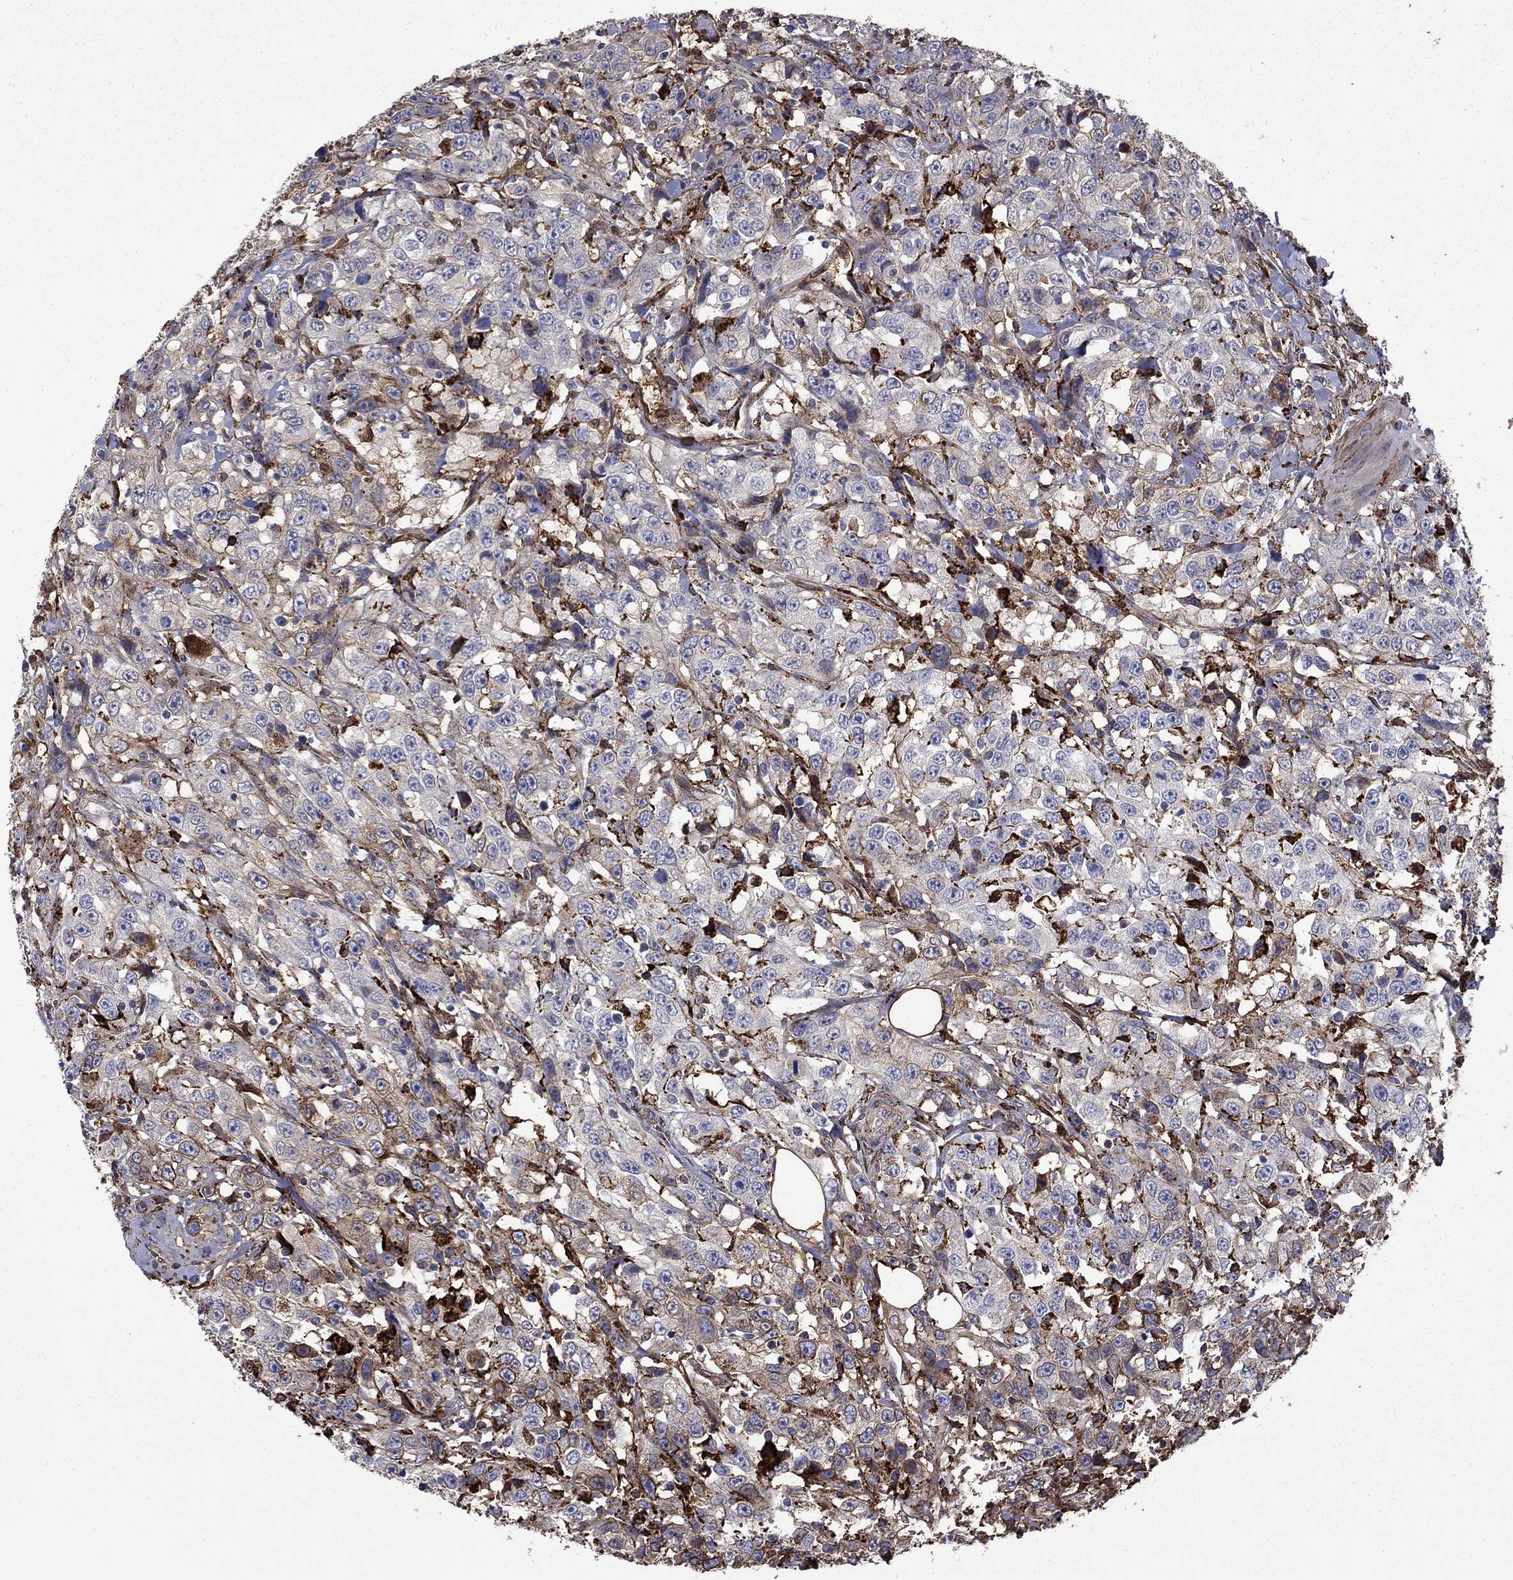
{"staining": {"intensity": "strong", "quantity": "<25%", "location": "cytoplasmic/membranous"}, "tissue": "urothelial cancer", "cell_type": "Tumor cells", "image_type": "cancer", "snomed": [{"axis": "morphology", "description": "Urothelial carcinoma, NOS"}, {"axis": "morphology", "description": "Urothelial carcinoma, High grade"}, {"axis": "topography", "description": "Urinary bladder"}], "caption": "An immunohistochemistry histopathology image of neoplastic tissue is shown. Protein staining in brown highlights strong cytoplasmic/membranous positivity in transitional cell carcinoma within tumor cells. (DAB (3,3'-diaminobenzidine) IHC, brown staining for protein, blue staining for nuclei).", "gene": "PLAU", "patient": {"sex": "female", "age": 73}}